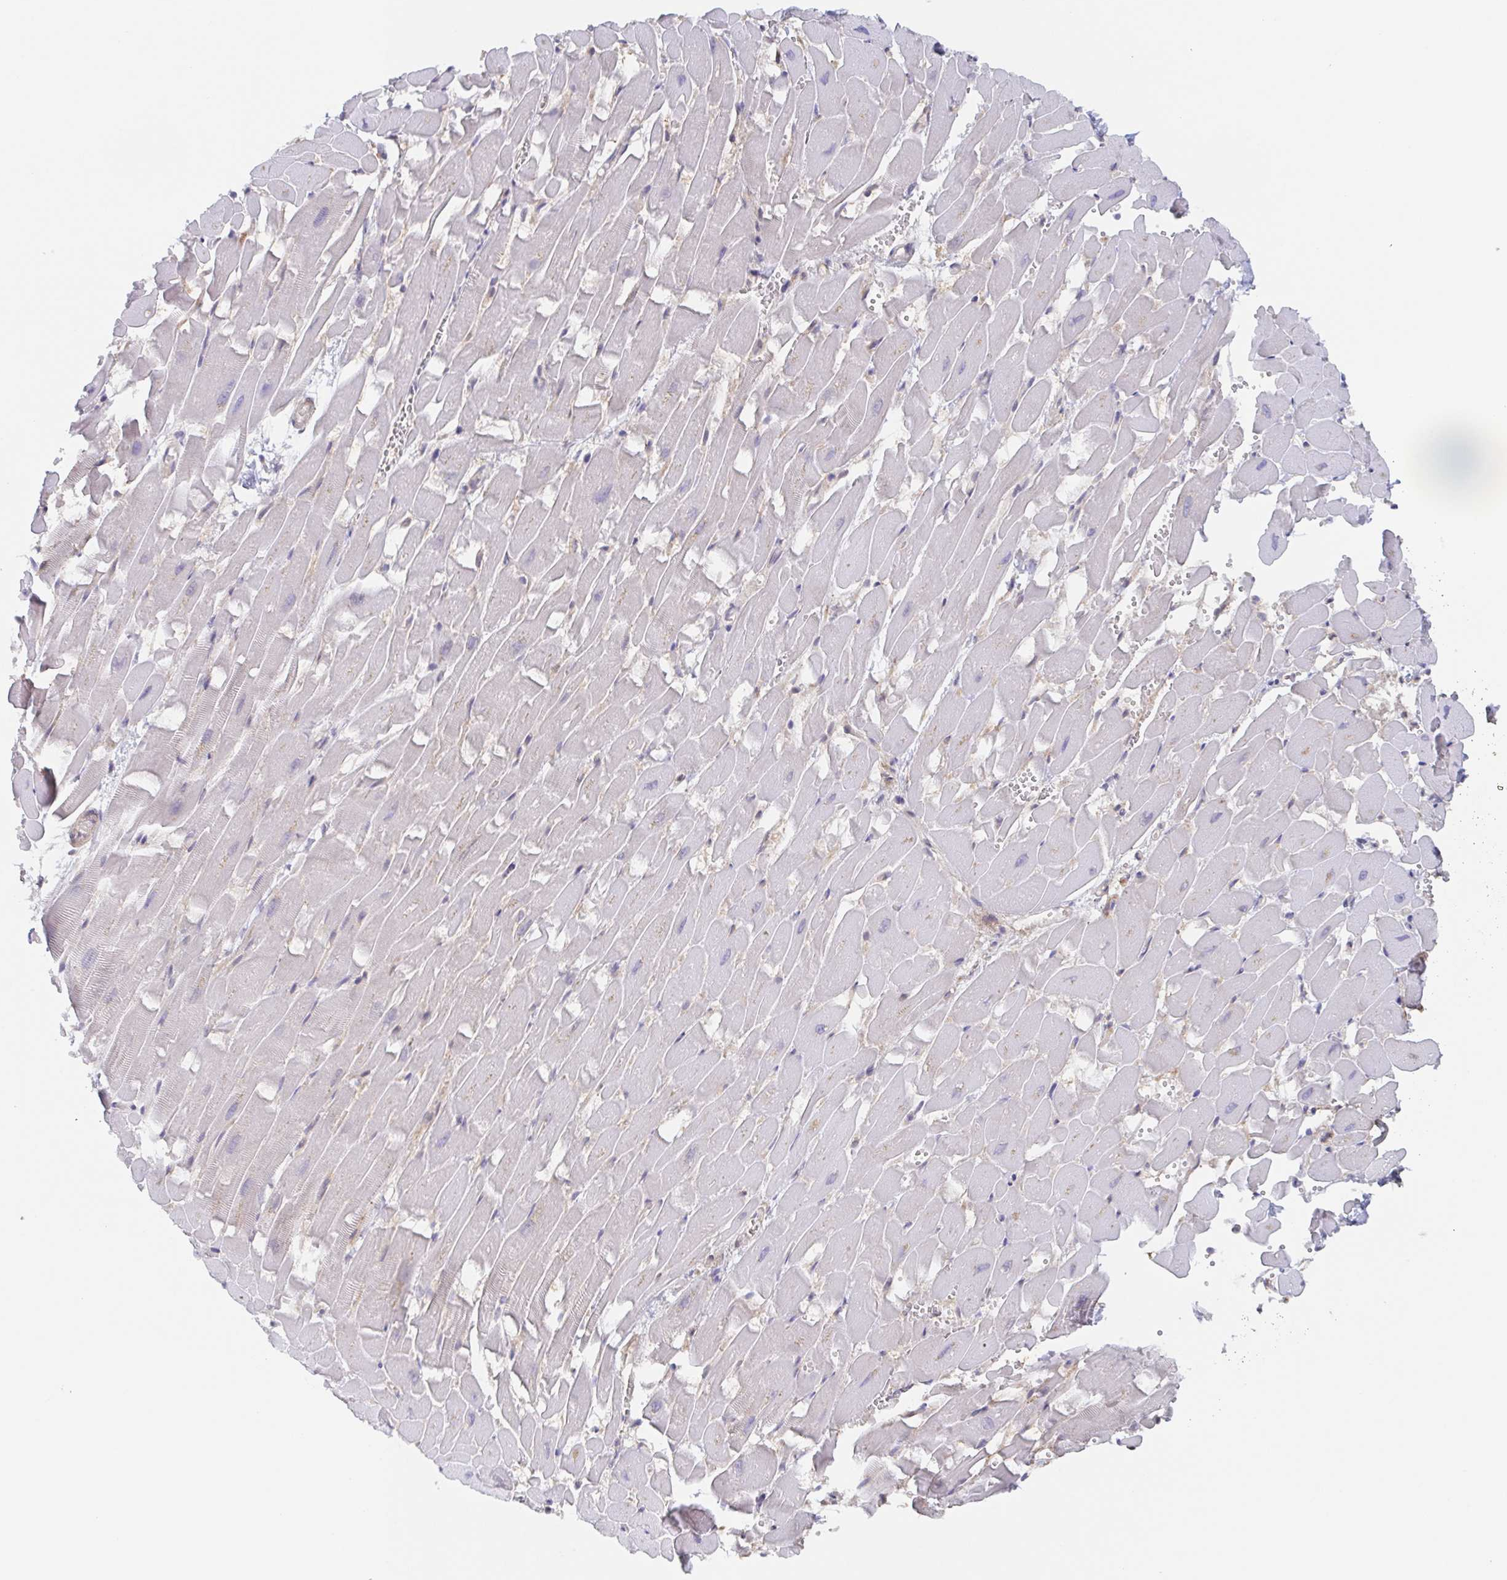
{"staining": {"intensity": "negative", "quantity": "none", "location": "none"}, "tissue": "heart muscle", "cell_type": "Cardiomyocytes", "image_type": "normal", "snomed": [{"axis": "morphology", "description": "Normal tissue, NOS"}, {"axis": "topography", "description": "Heart"}], "caption": "Immunohistochemical staining of normal human heart muscle shows no significant staining in cardiomyocytes. (Immunohistochemistry, brightfield microscopy, high magnification).", "gene": "AGFG2", "patient": {"sex": "male", "age": 37}}